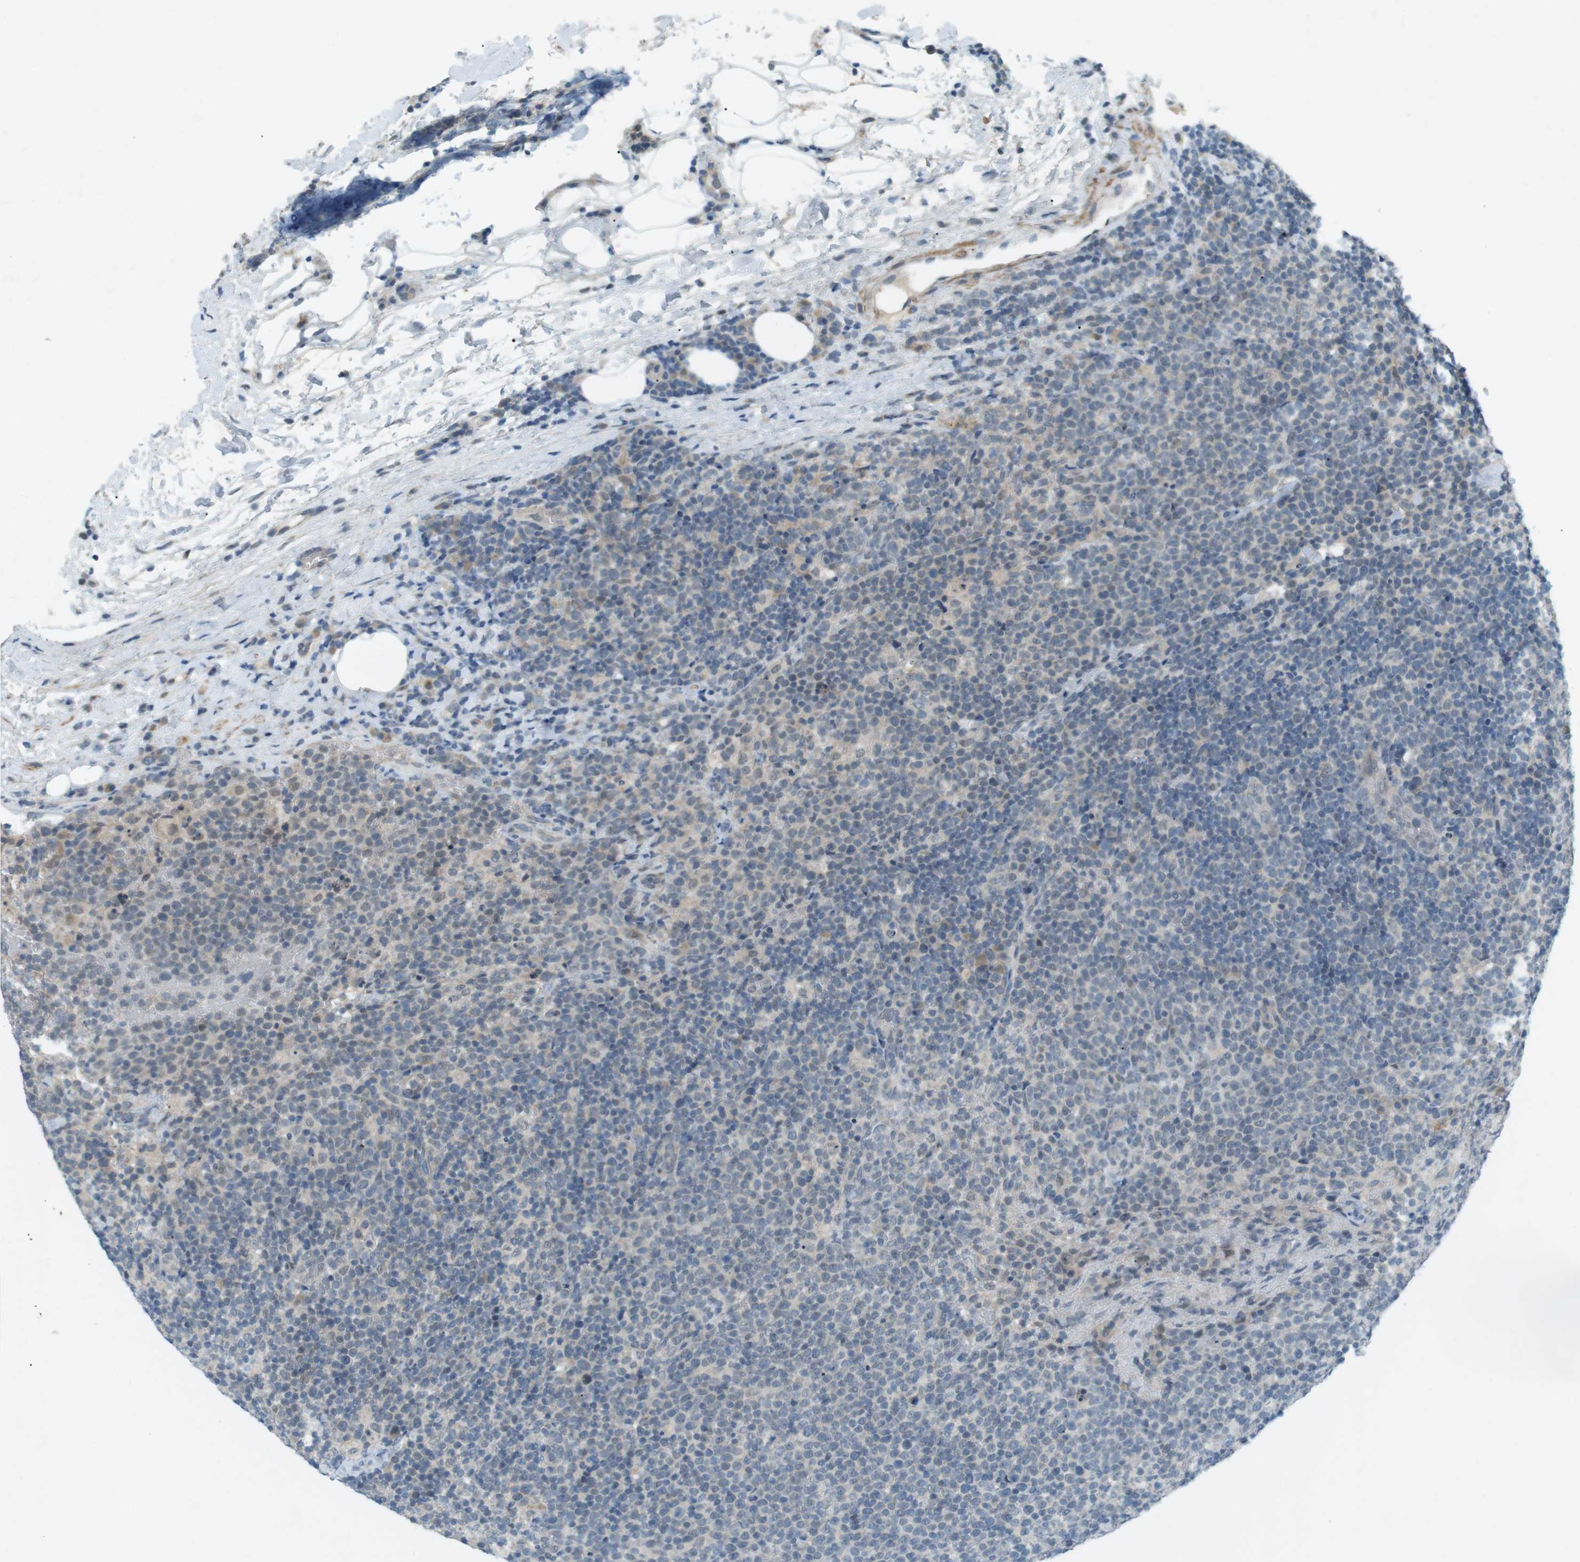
{"staining": {"intensity": "weak", "quantity": "<25%", "location": "cytoplasmic/membranous"}, "tissue": "lymphoma", "cell_type": "Tumor cells", "image_type": "cancer", "snomed": [{"axis": "morphology", "description": "Malignant lymphoma, non-Hodgkin's type, High grade"}, {"axis": "topography", "description": "Lymph node"}], "caption": "The image reveals no significant staining in tumor cells of malignant lymphoma, non-Hodgkin's type (high-grade).", "gene": "RTN3", "patient": {"sex": "male", "age": 61}}